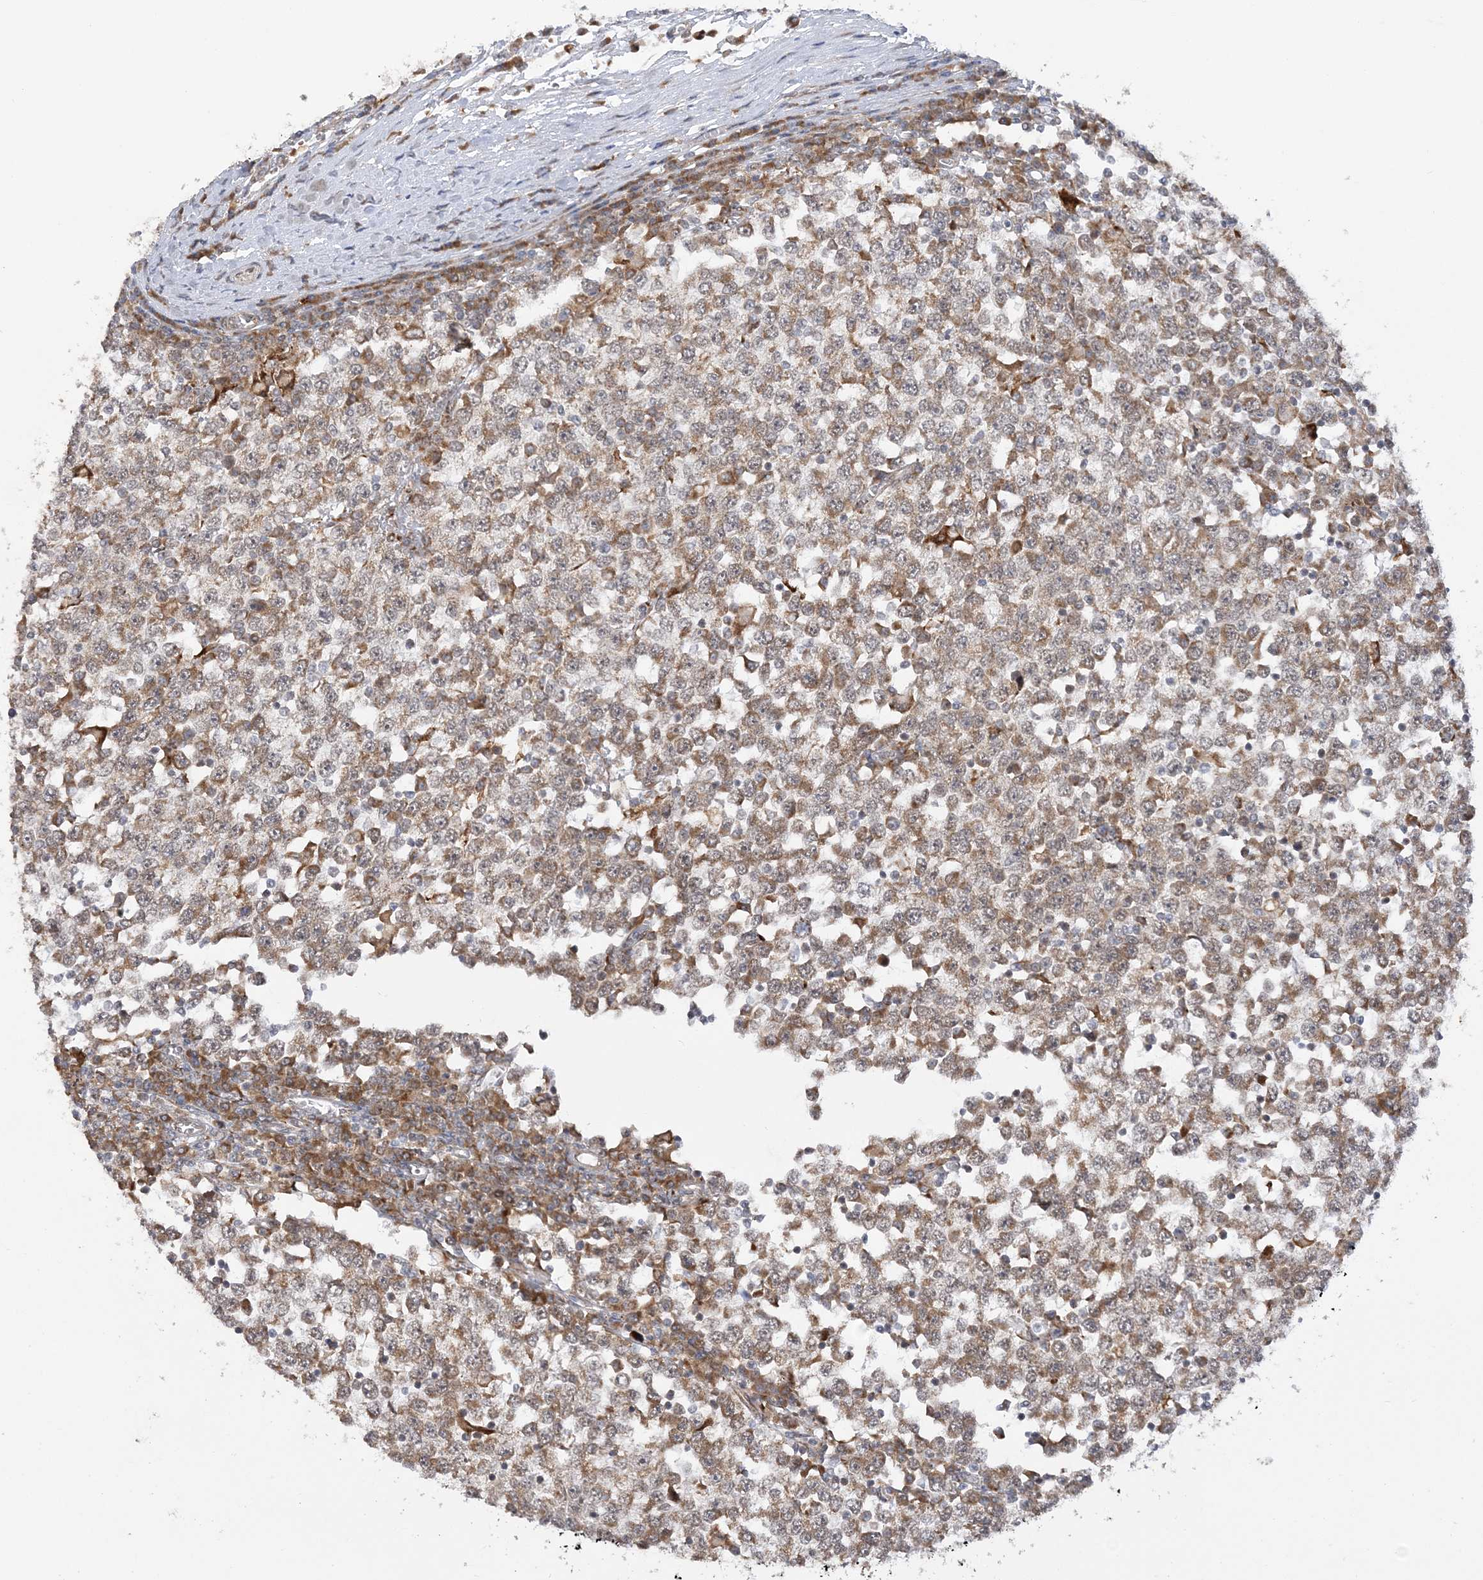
{"staining": {"intensity": "moderate", "quantity": ">75%", "location": "cytoplasmic/membranous"}, "tissue": "testis cancer", "cell_type": "Tumor cells", "image_type": "cancer", "snomed": [{"axis": "morphology", "description": "Seminoma, NOS"}, {"axis": "topography", "description": "Testis"}], "caption": "DAB (3,3'-diaminobenzidine) immunohistochemical staining of human testis cancer (seminoma) displays moderate cytoplasmic/membranous protein staining in approximately >75% of tumor cells.", "gene": "MRPL47", "patient": {"sex": "male", "age": 65}}